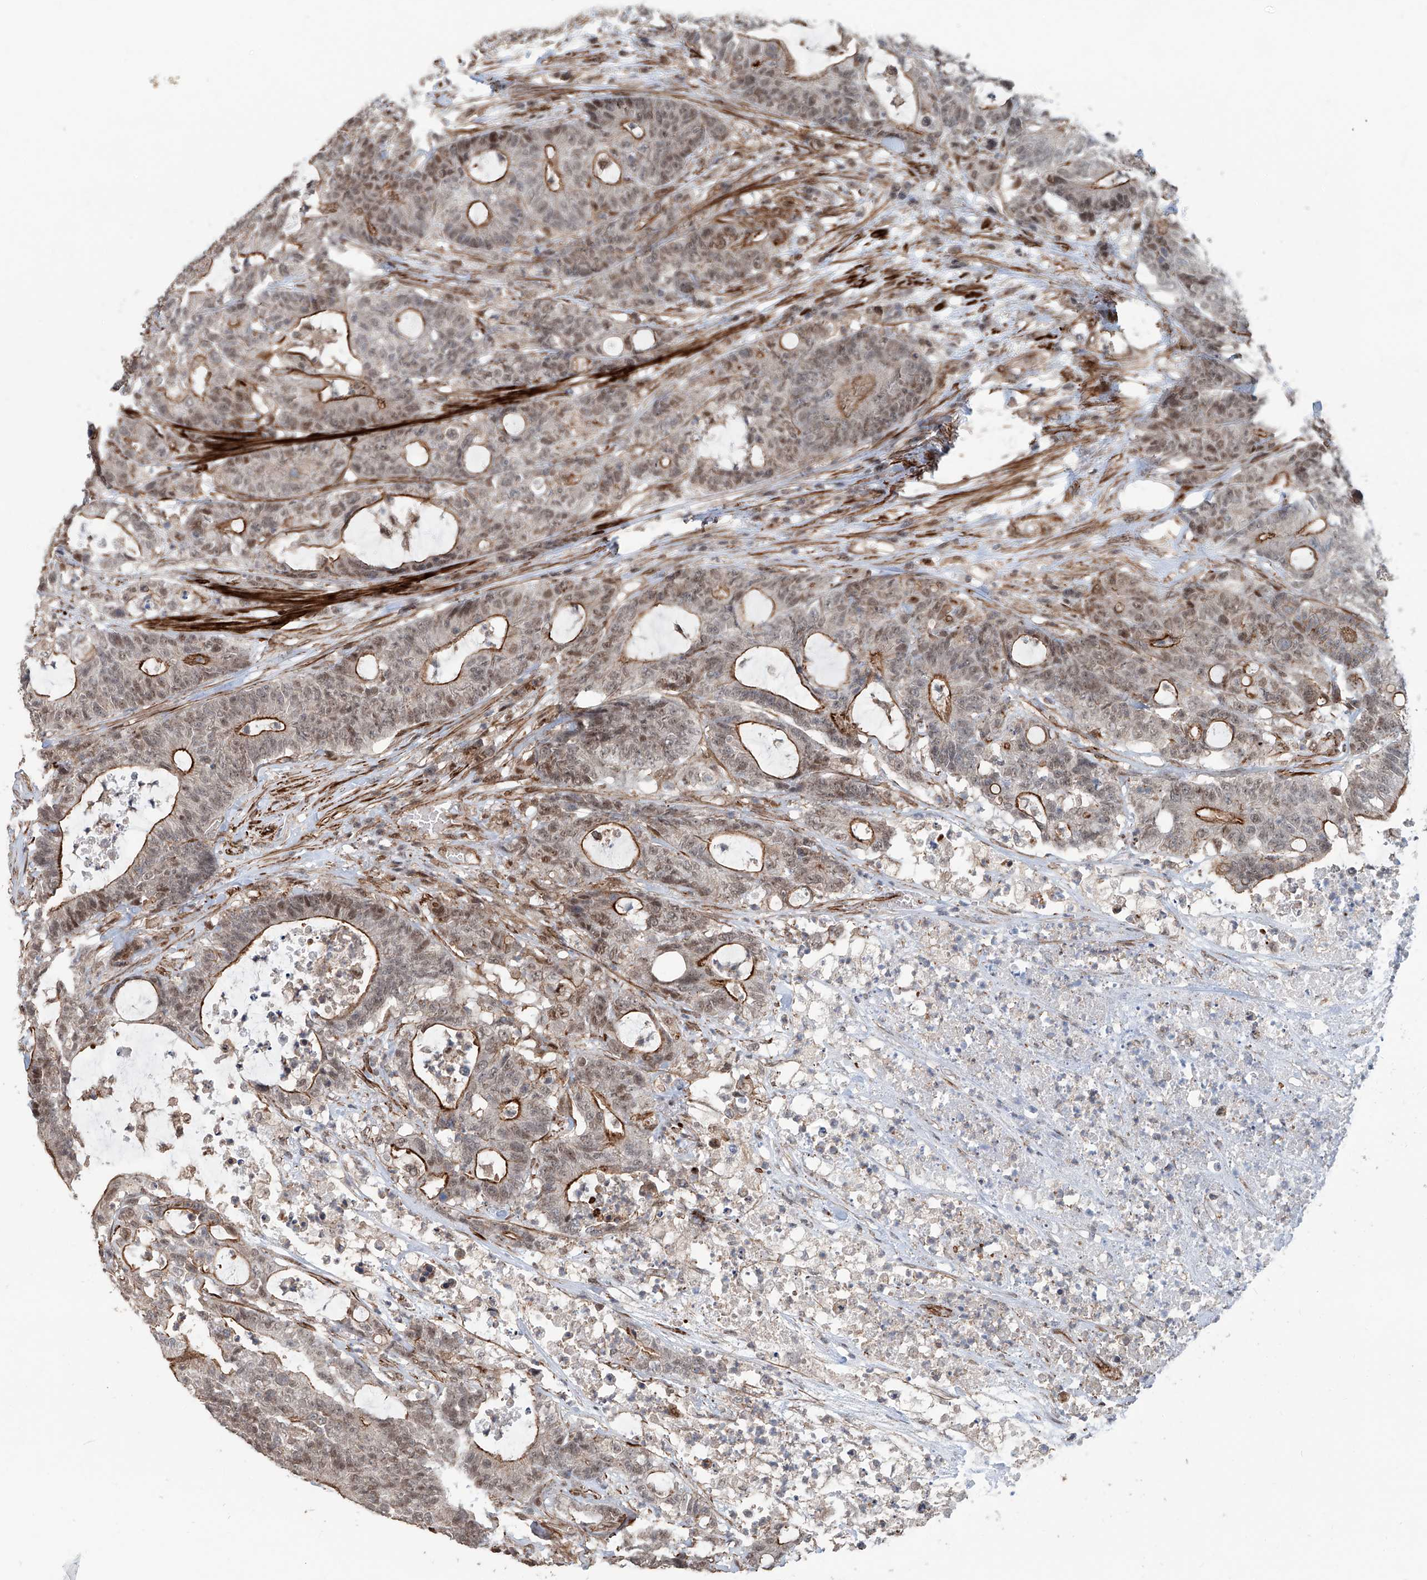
{"staining": {"intensity": "moderate", "quantity": "25%-75%", "location": "cytoplasmic/membranous,nuclear"}, "tissue": "colorectal cancer", "cell_type": "Tumor cells", "image_type": "cancer", "snomed": [{"axis": "morphology", "description": "Adenocarcinoma, NOS"}, {"axis": "topography", "description": "Colon"}], "caption": "The image demonstrates a brown stain indicating the presence of a protein in the cytoplasmic/membranous and nuclear of tumor cells in colorectal cancer (adenocarcinoma).", "gene": "SDE2", "patient": {"sex": "female", "age": 84}}